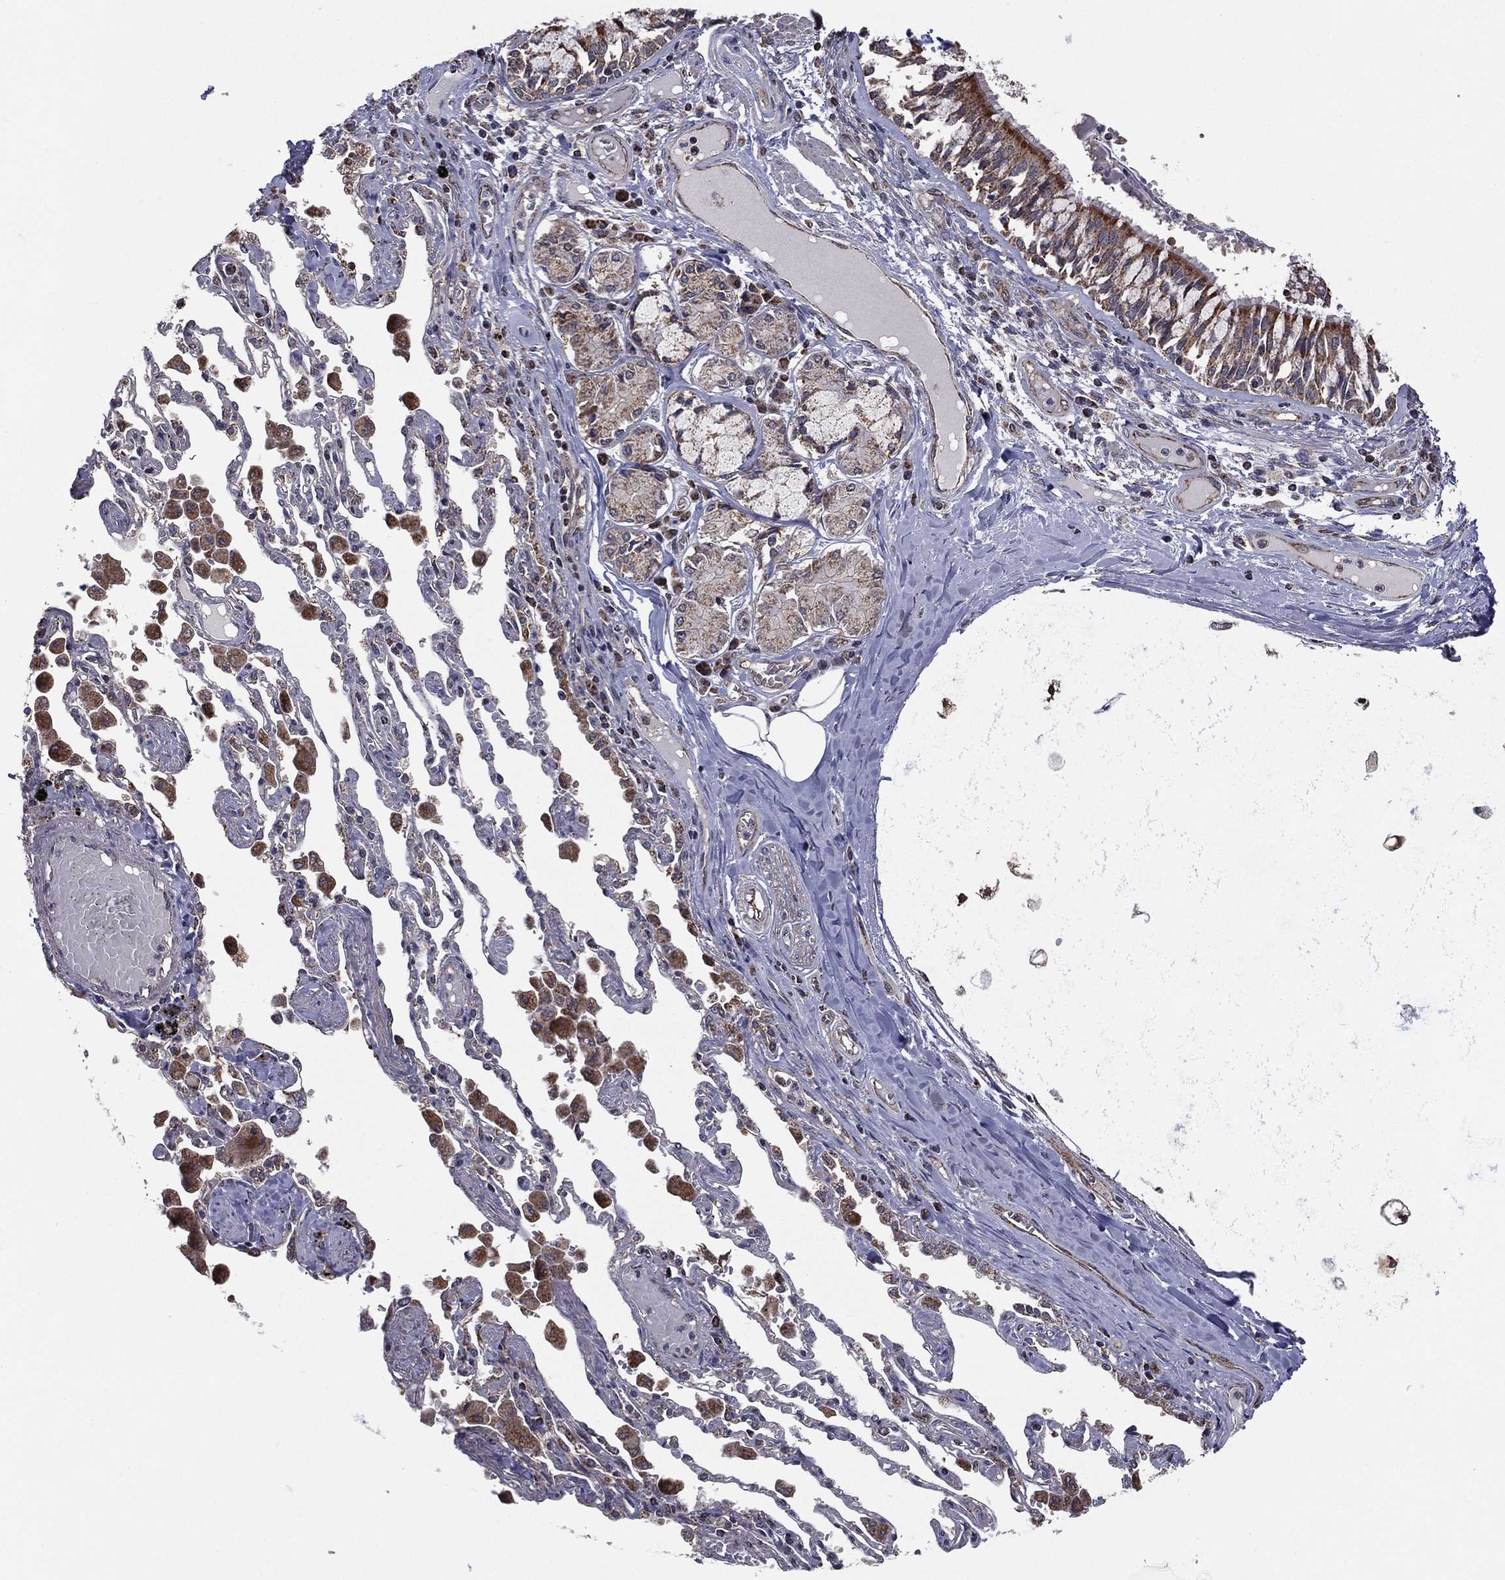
{"staining": {"intensity": "strong", "quantity": ">75%", "location": "cytoplasmic/membranous"}, "tissue": "bronchus", "cell_type": "Respiratory epithelial cells", "image_type": "normal", "snomed": [{"axis": "morphology", "description": "Normal tissue, NOS"}, {"axis": "morphology", "description": "Squamous cell carcinoma, NOS"}, {"axis": "topography", "description": "Cartilage tissue"}, {"axis": "topography", "description": "Bronchus"}, {"axis": "topography", "description": "Lung"}], "caption": "An immunohistochemistry image of benign tissue is shown. Protein staining in brown shows strong cytoplasmic/membranous positivity in bronchus within respiratory epithelial cells.", "gene": "ENSG00000288684", "patient": {"sex": "female", "age": 49}}